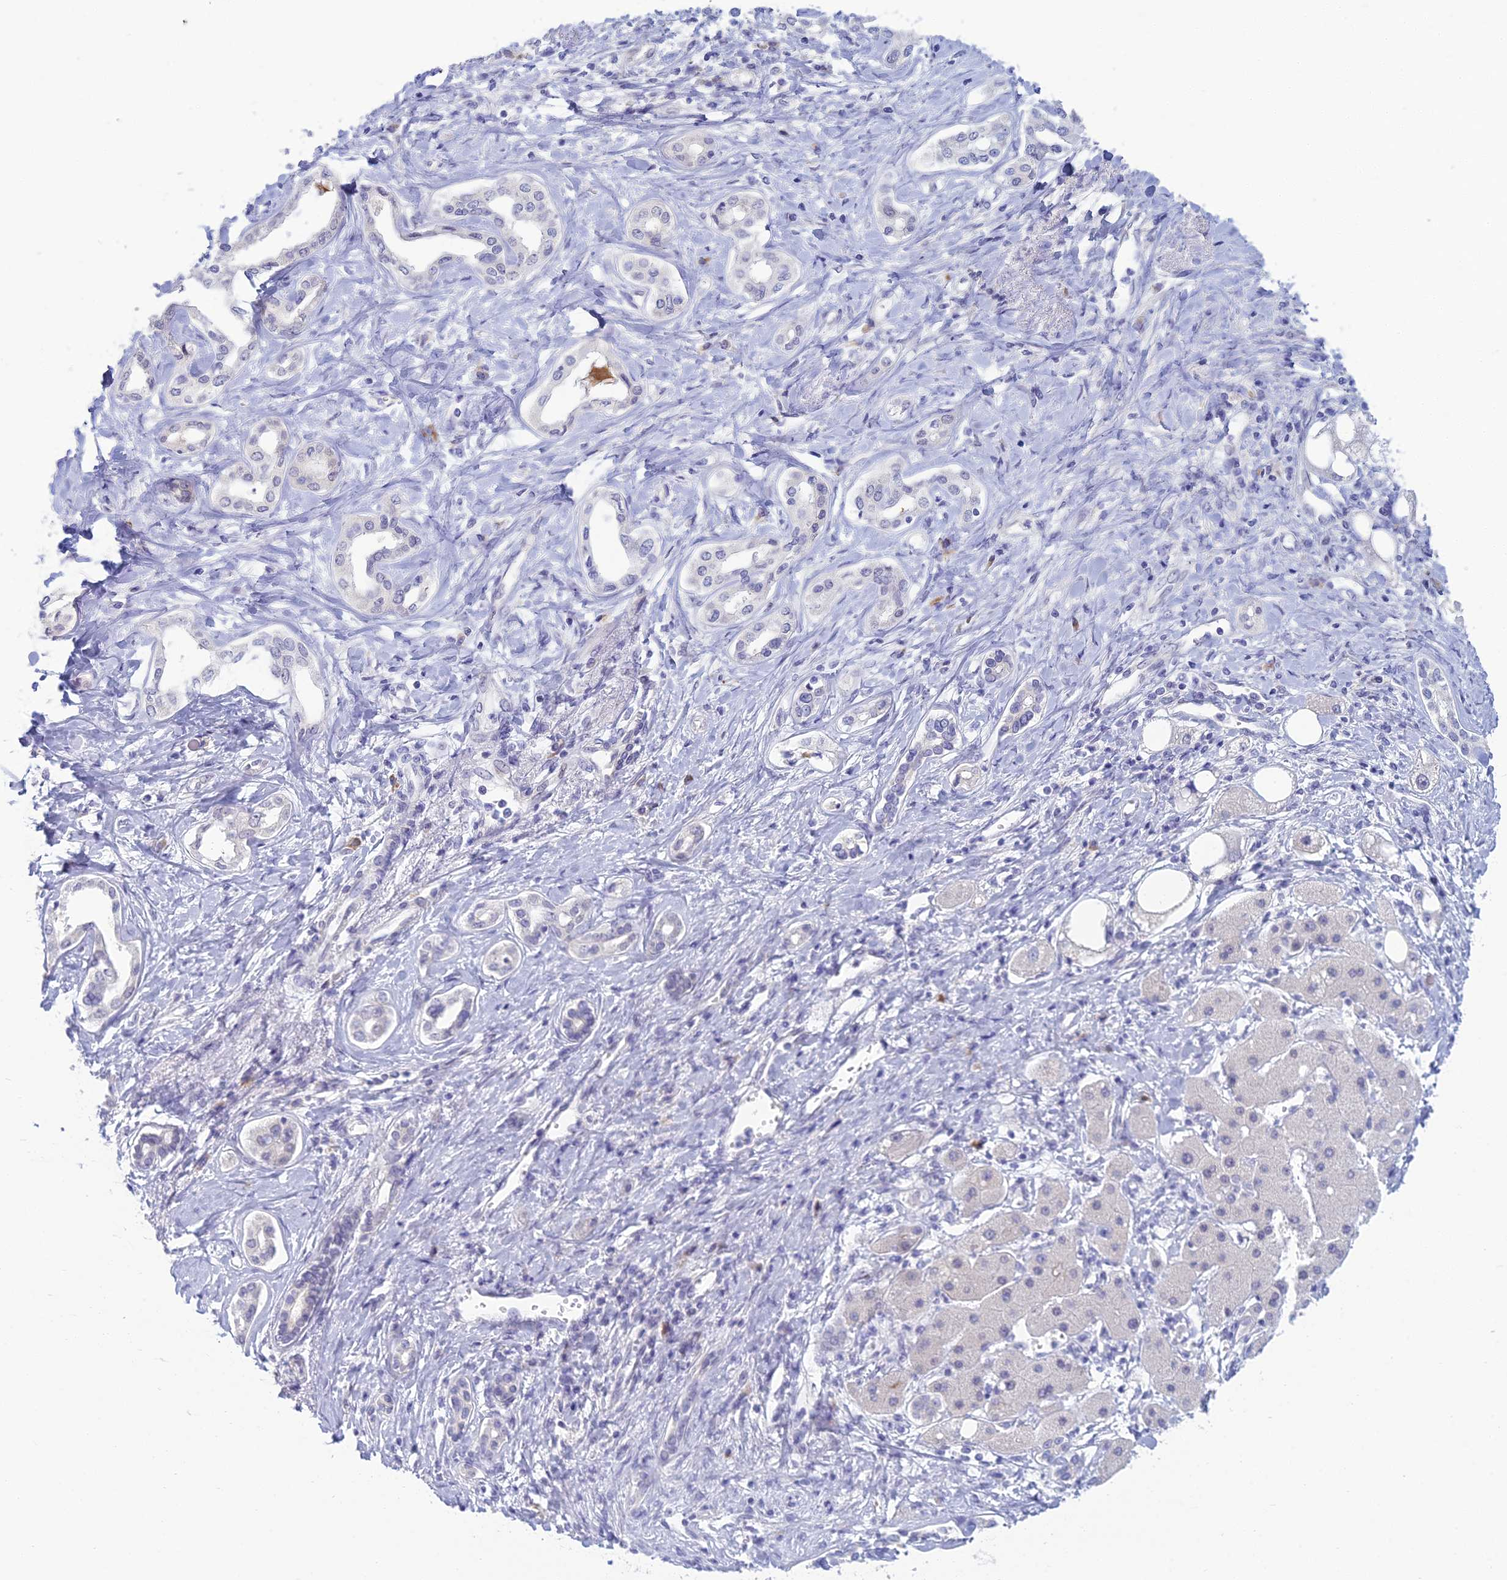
{"staining": {"intensity": "negative", "quantity": "none", "location": "none"}, "tissue": "liver cancer", "cell_type": "Tumor cells", "image_type": "cancer", "snomed": [{"axis": "morphology", "description": "Cholangiocarcinoma"}, {"axis": "topography", "description": "Liver"}], "caption": "Micrograph shows no significant protein expression in tumor cells of liver cancer.", "gene": "MUC13", "patient": {"sex": "female", "age": 77}}